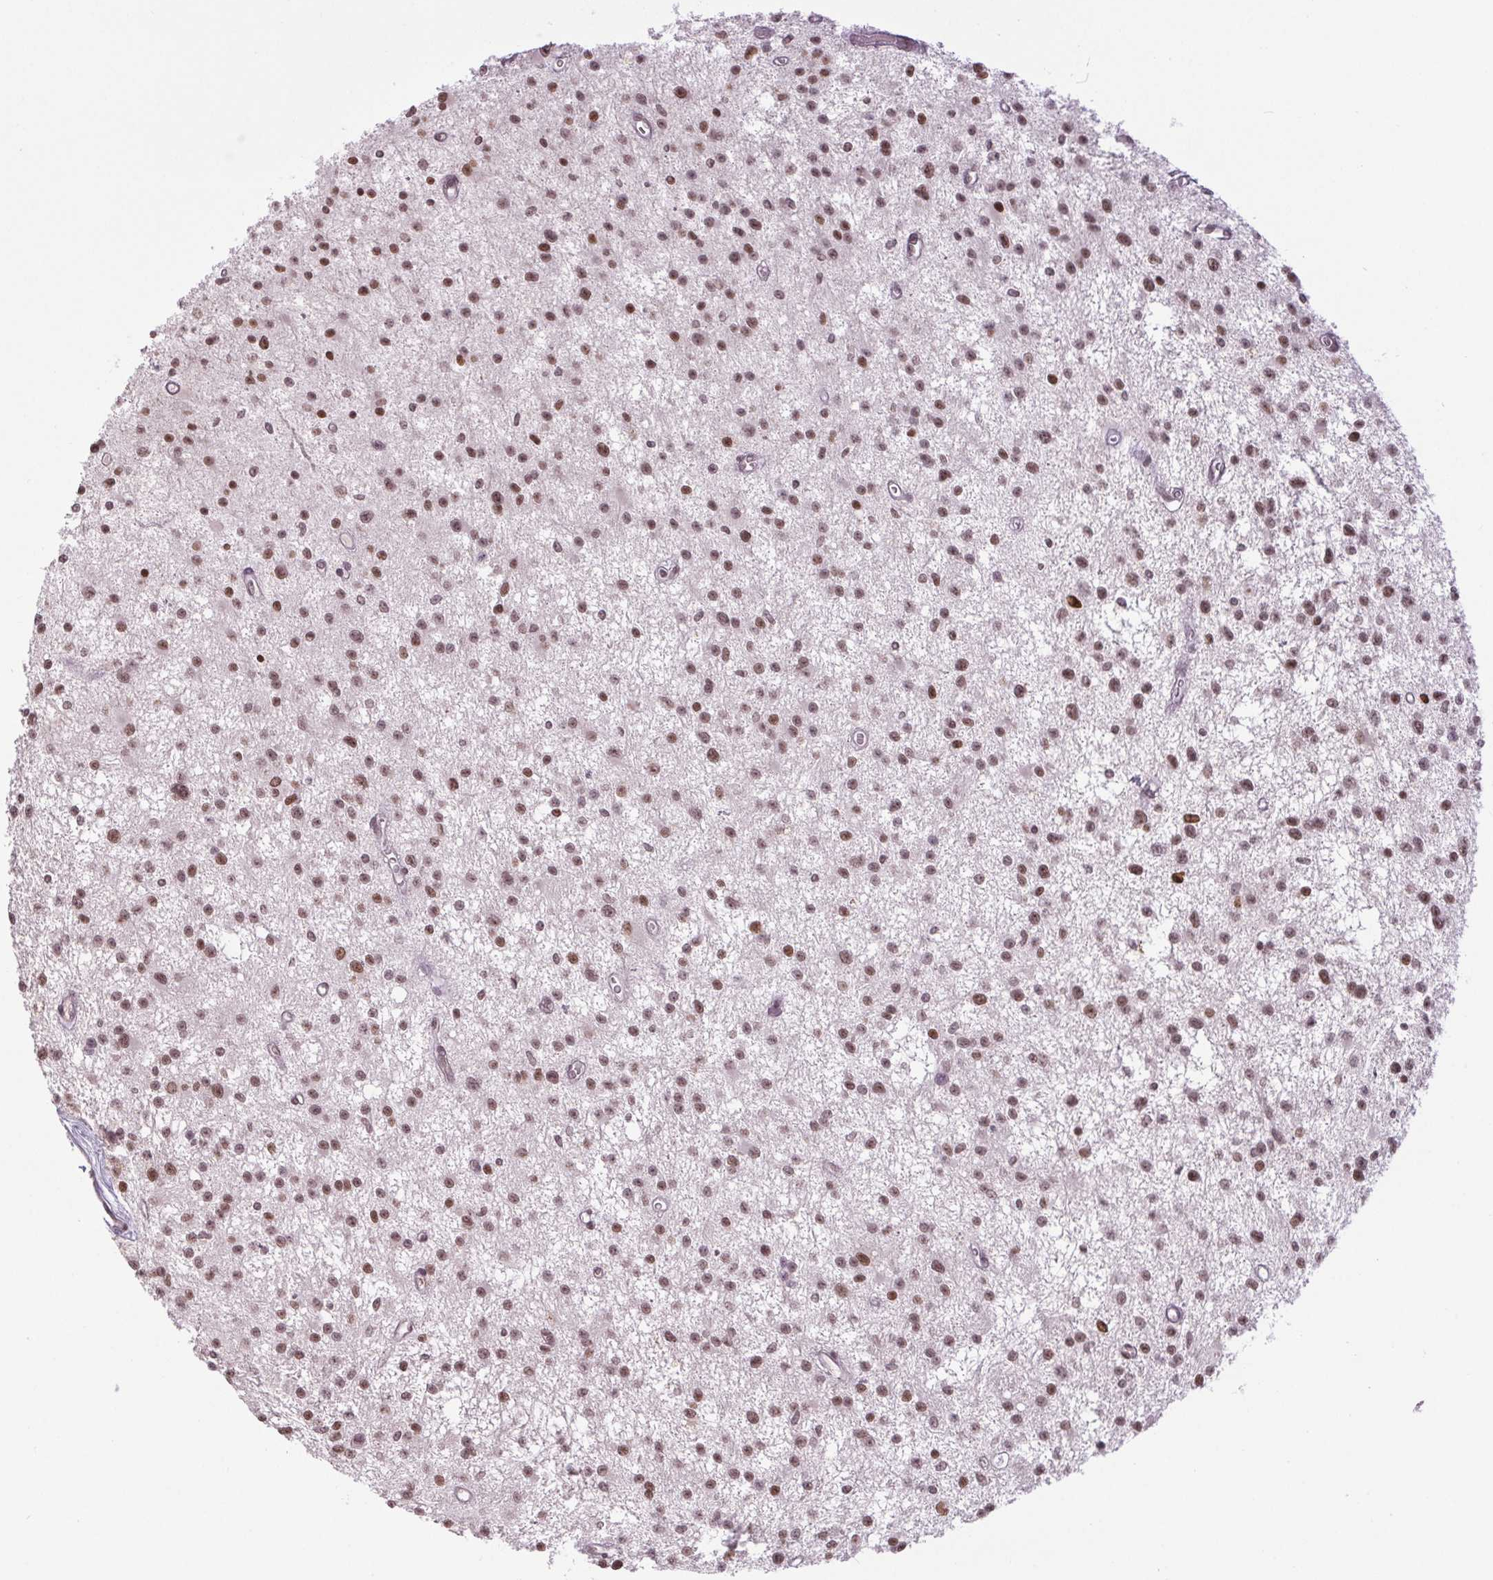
{"staining": {"intensity": "moderate", "quantity": ">75%", "location": "nuclear"}, "tissue": "glioma", "cell_type": "Tumor cells", "image_type": "cancer", "snomed": [{"axis": "morphology", "description": "Glioma, malignant, Low grade"}, {"axis": "topography", "description": "Brain"}], "caption": "Malignant glioma (low-grade) was stained to show a protein in brown. There is medium levels of moderate nuclear staining in about >75% of tumor cells.", "gene": "SMIM6", "patient": {"sex": "male", "age": 43}}